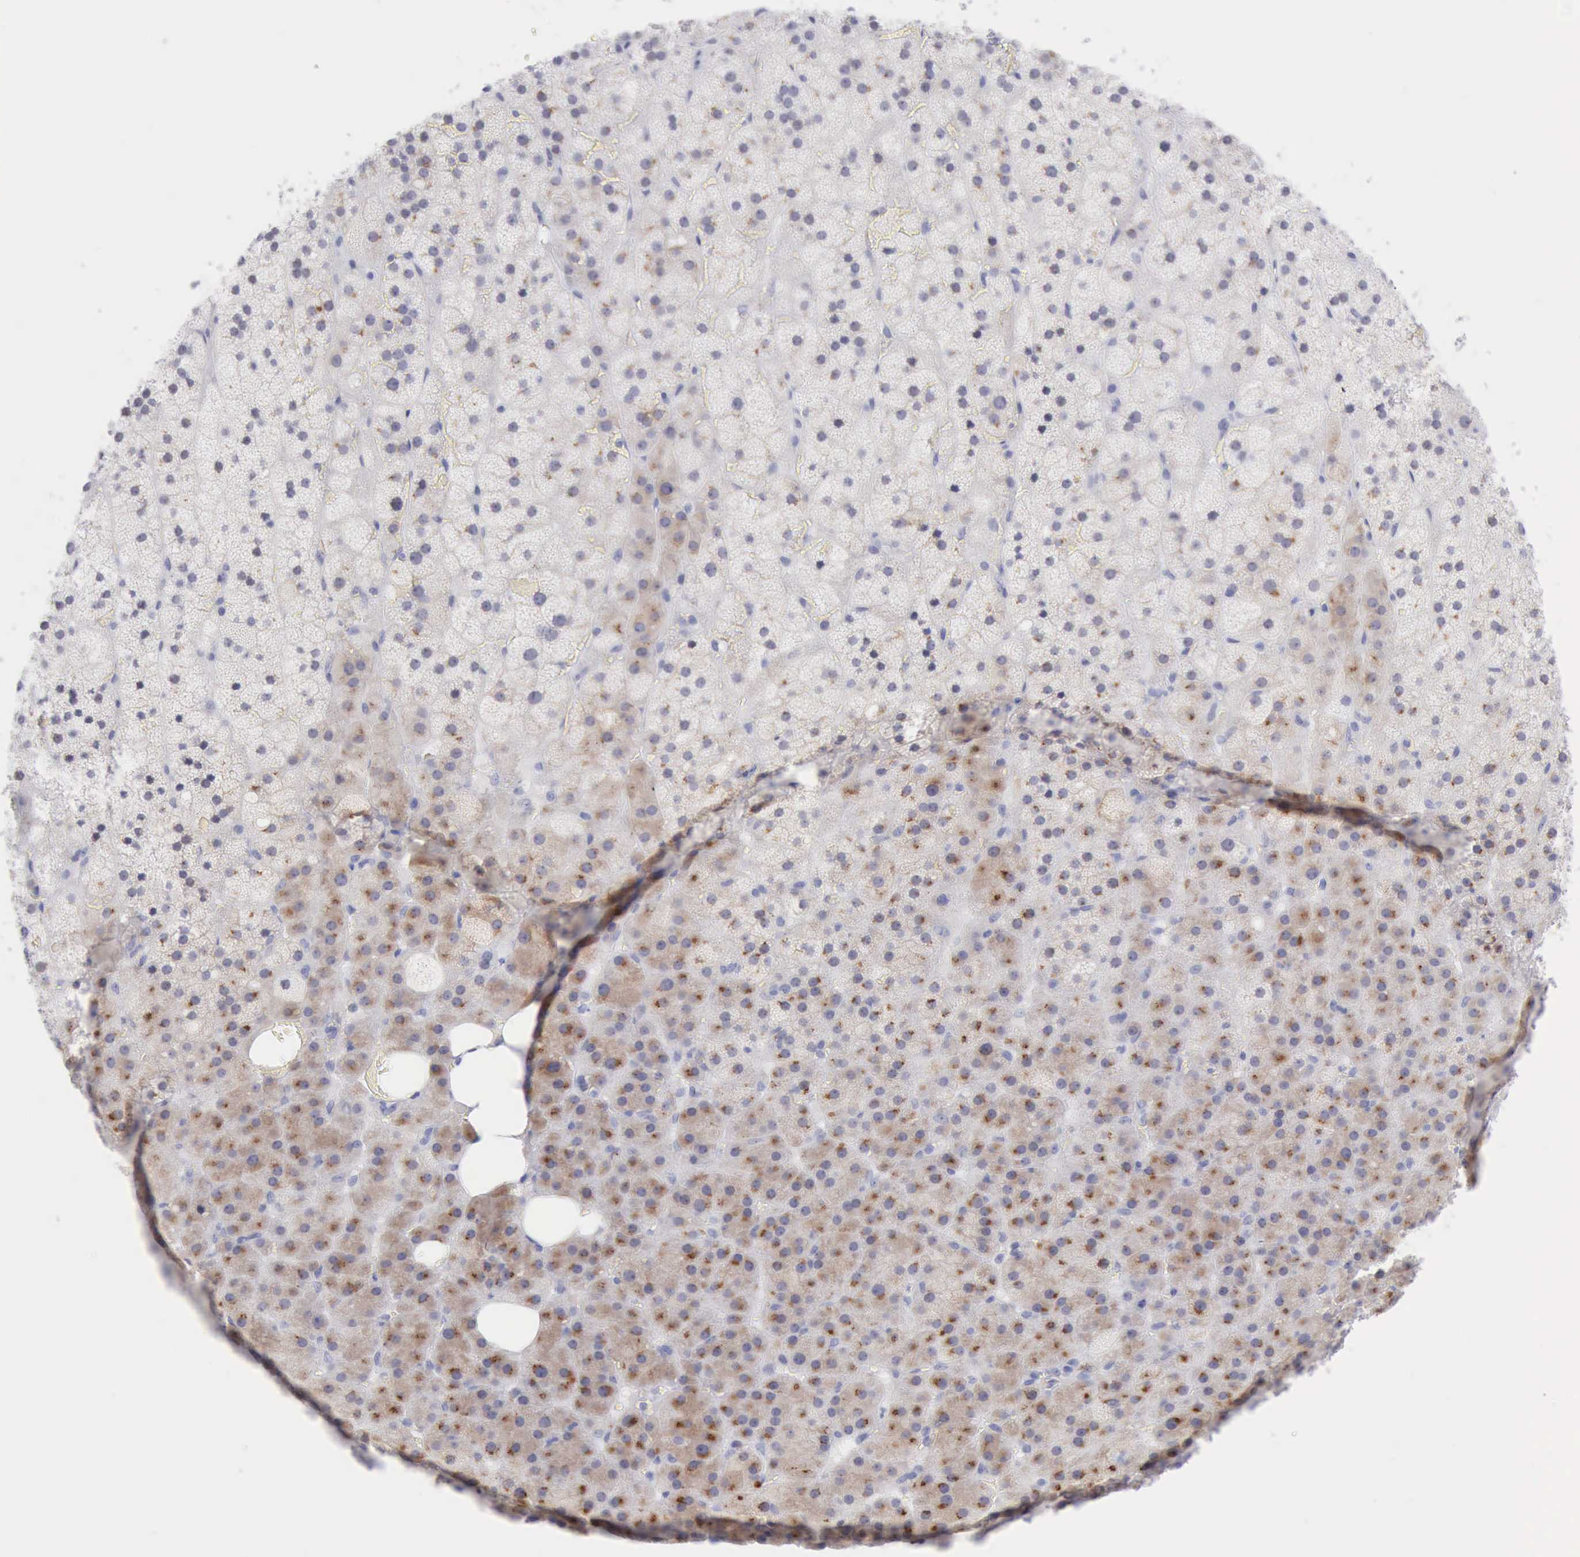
{"staining": {"intensity": "moderate", "quantity": ">75%", "location": "cytoplasmic/membranous"}, "tissue": "adrenal gland", "cell_type": "Glandular cells", "image_type": "normal", "snomed": [{"axis": "morphology", "description": "Normal tissue, NOS"}, {"axis": "topography", "description": "Adrenal gland"}], "caption": "Immunohistochemical staining of unremarkable human adrenal gland exhibits moderate cytoplasmic/membranous protein expression in about >75% of glandular cells. (IHC, brightfield microscopy, high magnification).", "gene": "ANGEL1", "patient": {"sex": "male", "age": 35}}